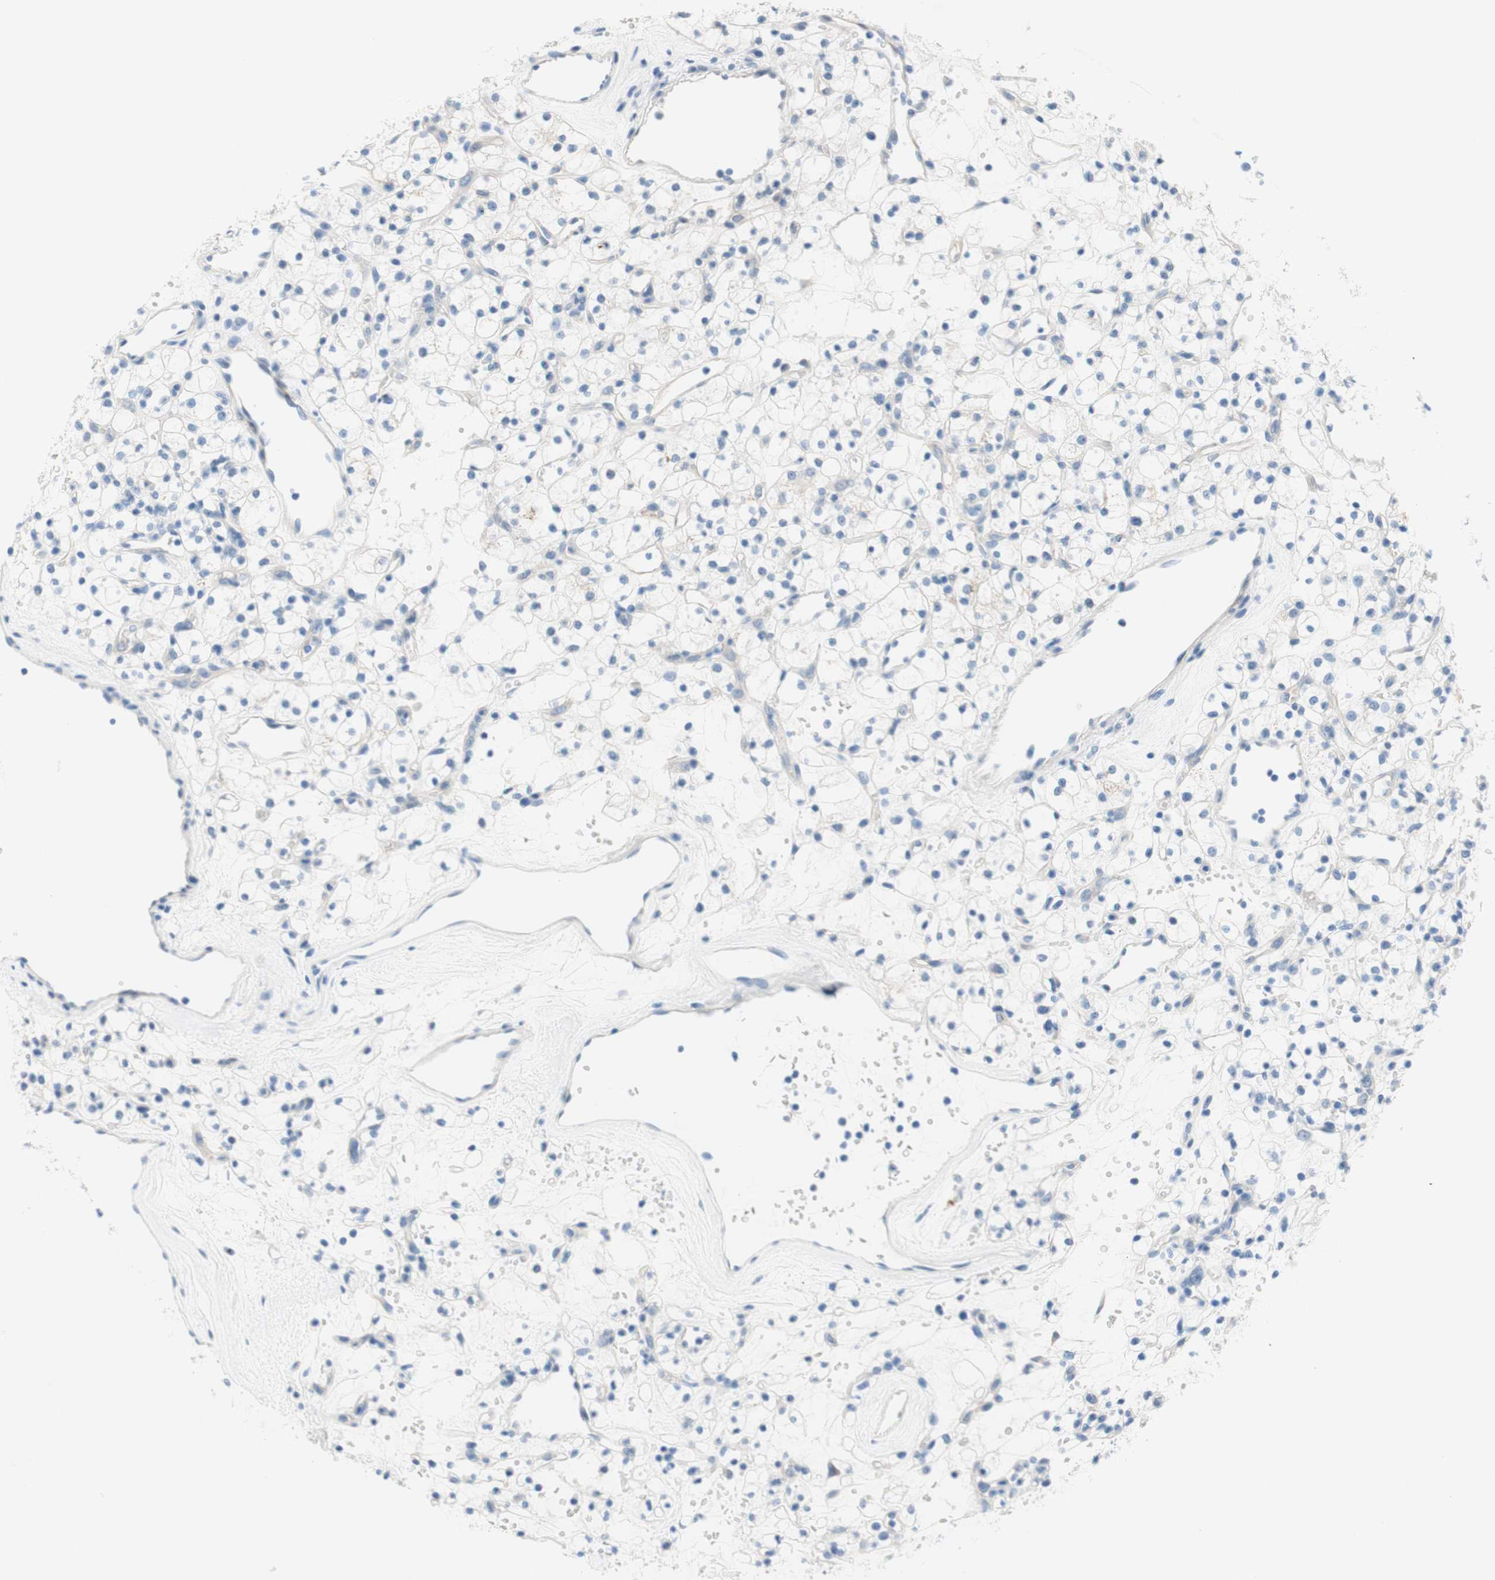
{"staining": {"intensity": "negative", "quantity": "none", "location": "none"}, "tissue": "renal cancer", "cell_type": "Tumor cells", "image_type": "cancer", "snomed": [{"axis": "morphology", "description": "Adenocarcinoma, NOS"}, {"axis": "topography", "description": "Kidney"}], "caption": "Human adenocarcinoma (renal) stained for a protein using immunohistochemistry (IHC) shows no positivity in tumor cells.", "gene": "PASD1", "patient": {"sex": "female", "age": 60}}